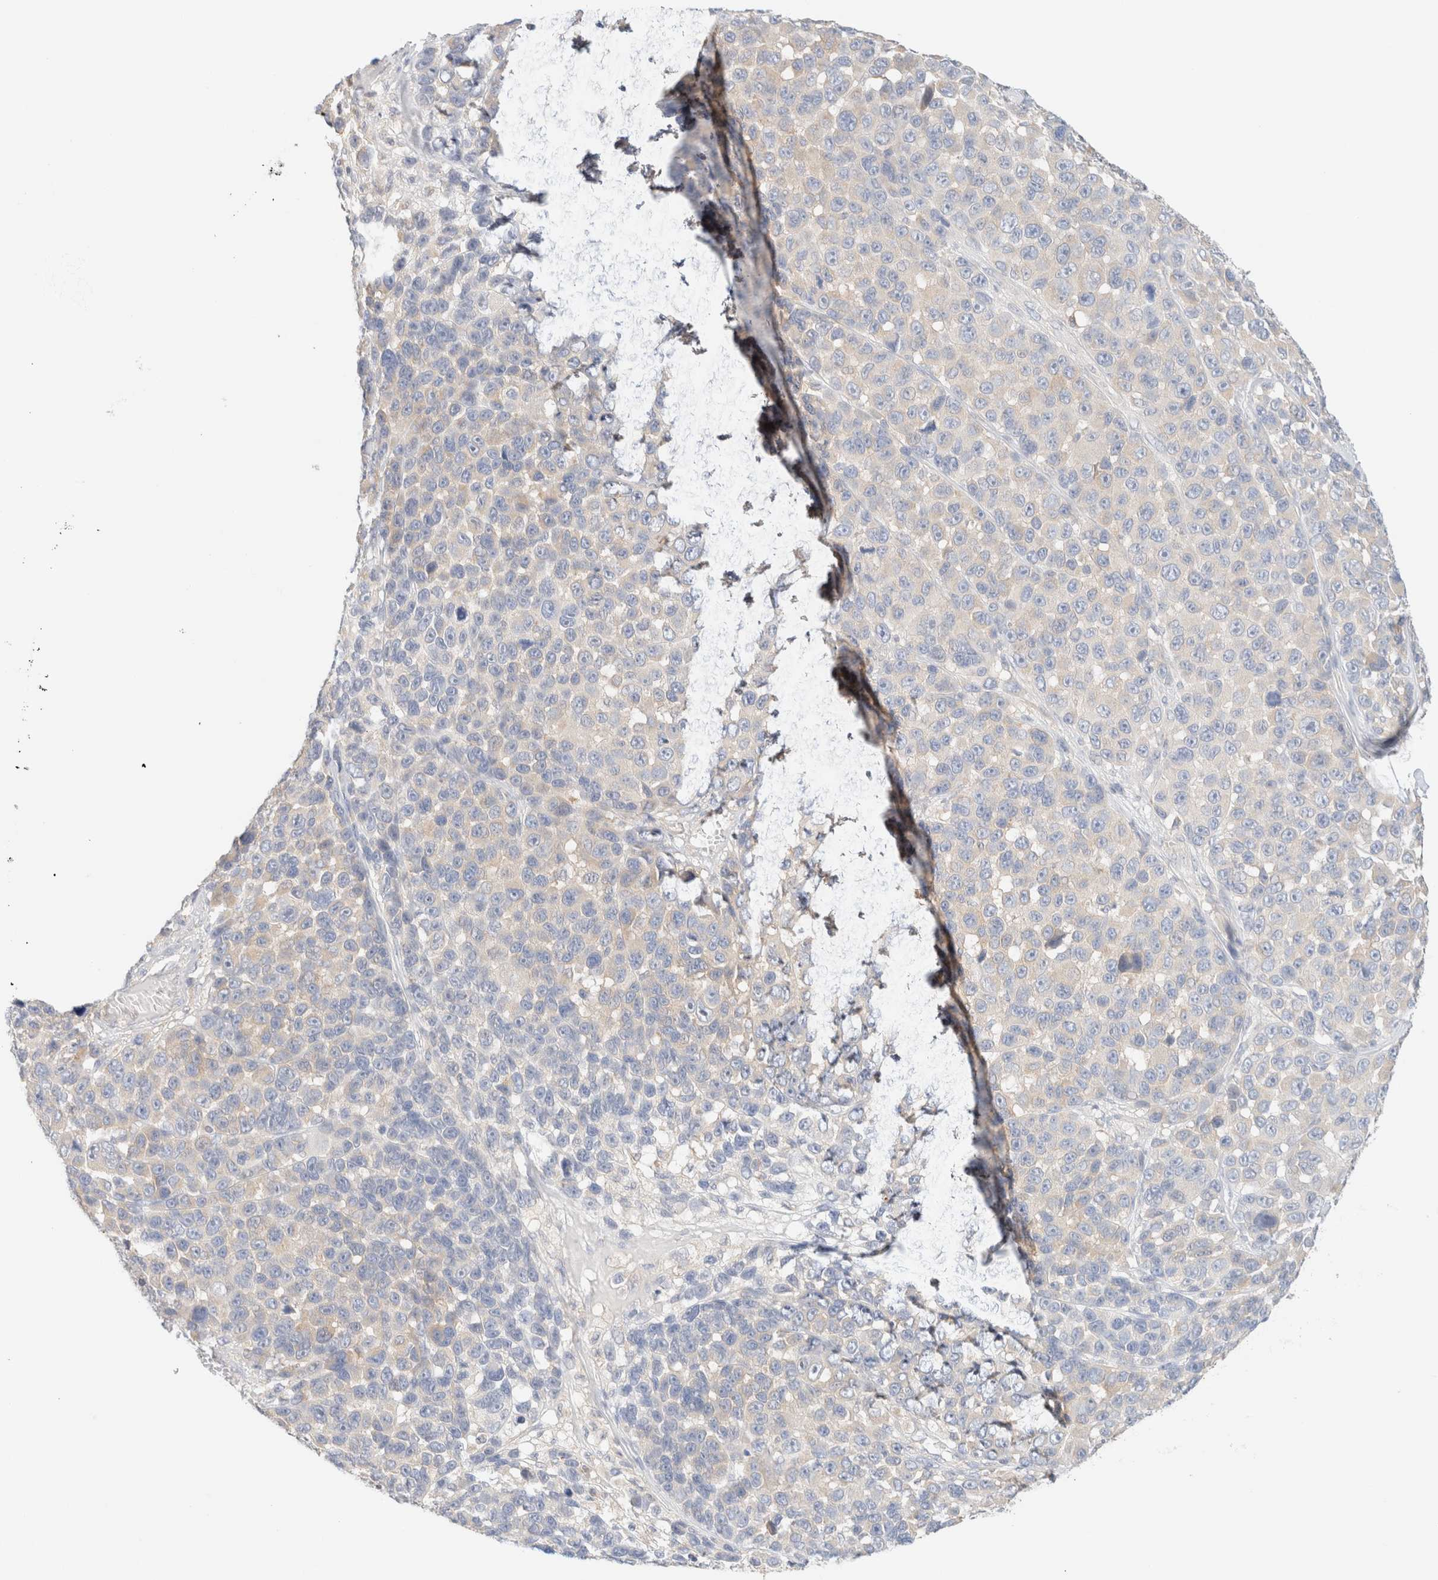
{"staining": {"intensity": "negative", "quantity": "none", "location": "none"}, "tissue": "melanoma", "cell_type": "Tumor cells", "image_type": "cancer", "snomed": [{"axis": "morphology", "description": "Malignant melanoma, NOS"}, {"axis": "topography", "description": "Skin"}], "caption": "A high-resolution histopathology image shows immunohistochemistry staining of malignant melanoma, which exhibits no significant positivity in tumor cells.", "gene": "SARM1", "patient": {"sex": "male", "age": 53}}